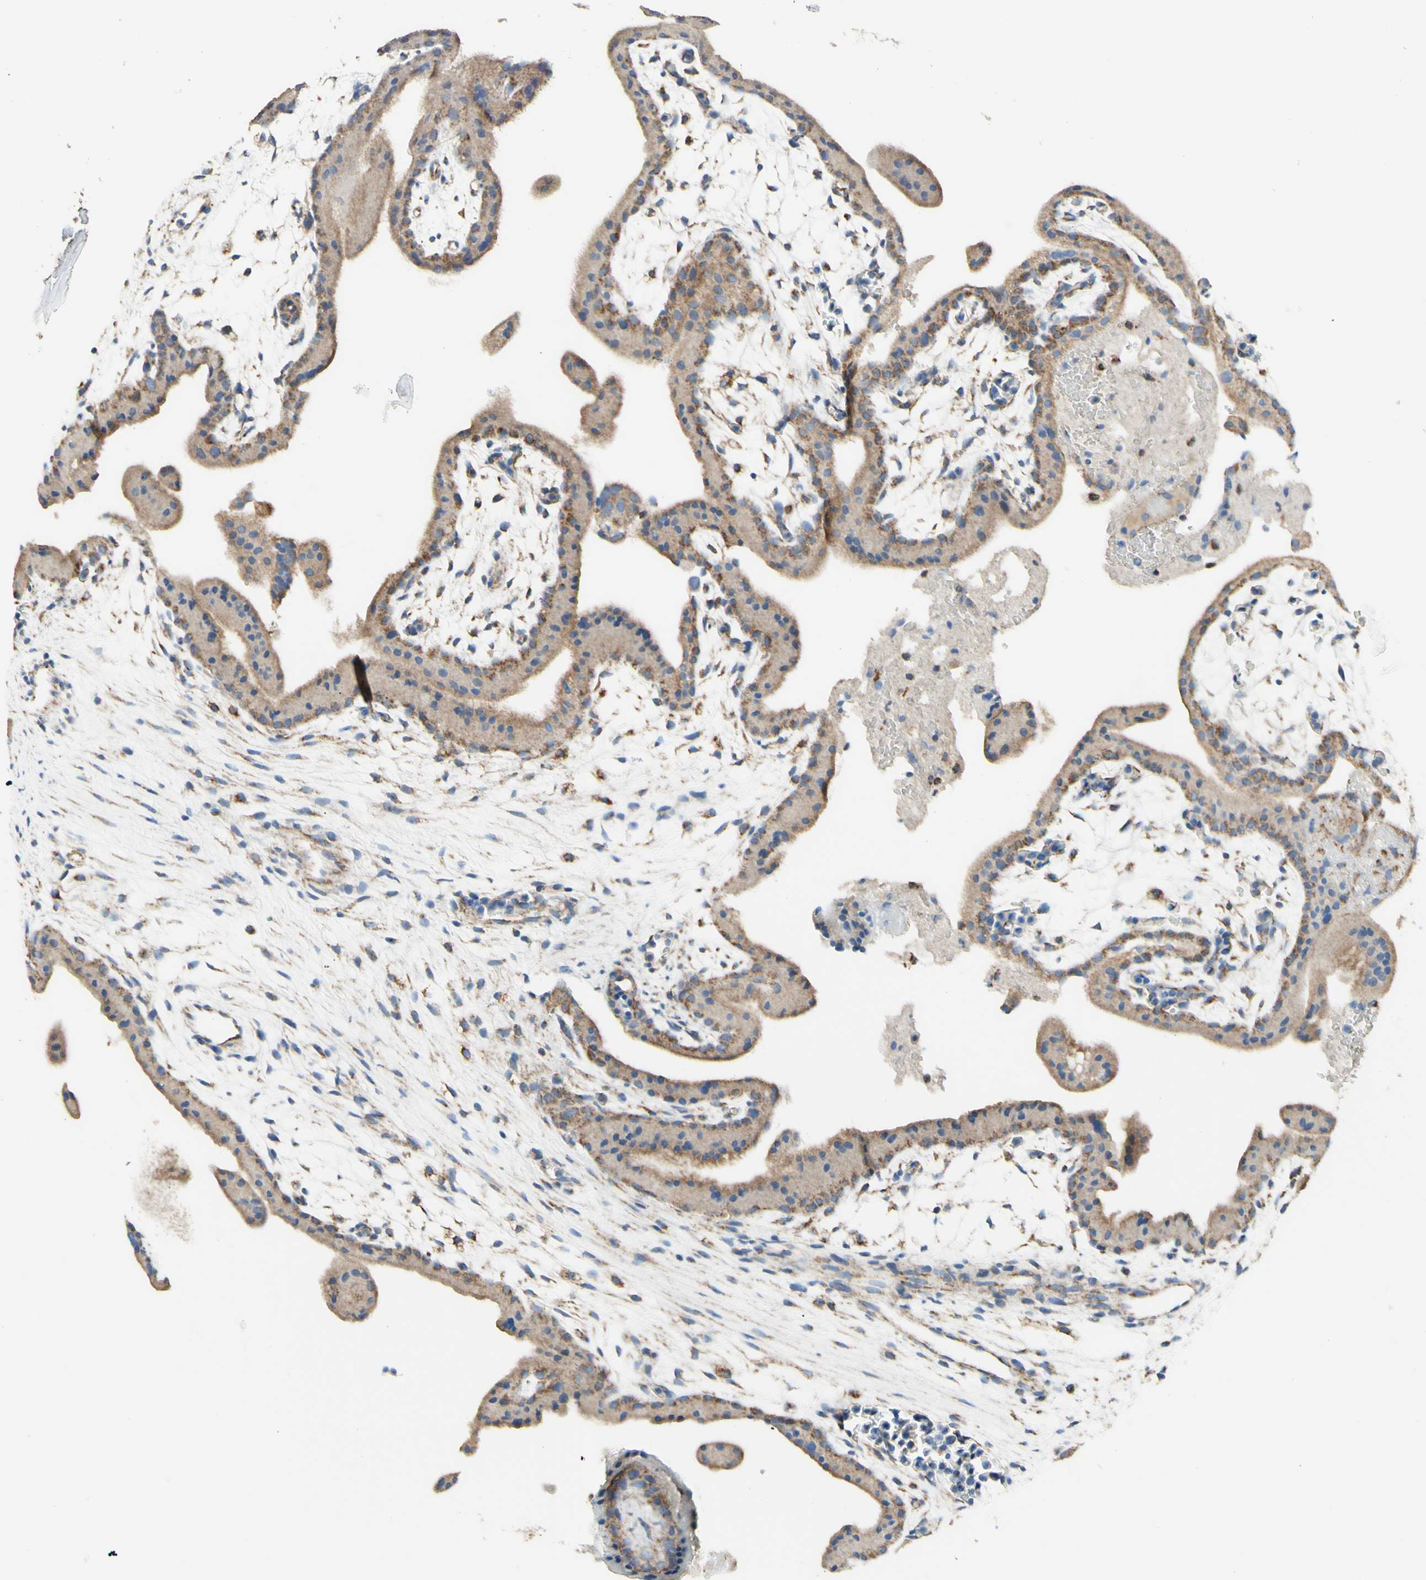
{"staining": {"intensity": "weak", "quantity": "25%-75%", "location": "cytoplasmic/membranous"}, "tissue": "placenta", "cell_type": "Trophoblastic cells", "image_type": "normal", "snomed": [{"axis": "morphology", "description": "Normal tissue, NOS"}, {"axis": "topography", "description": "Placenta"}], "caption": "This image reveals unremarkable placenta stained with immunohistochemistry to label a protein in brown. The cytoplasmic/membranous of trophoblastic cells show weak positivity for the protein. Nuclei are counter-stained blue.", "gene": "ARMC10", "patient": {"sex": "female", "age": 19}}